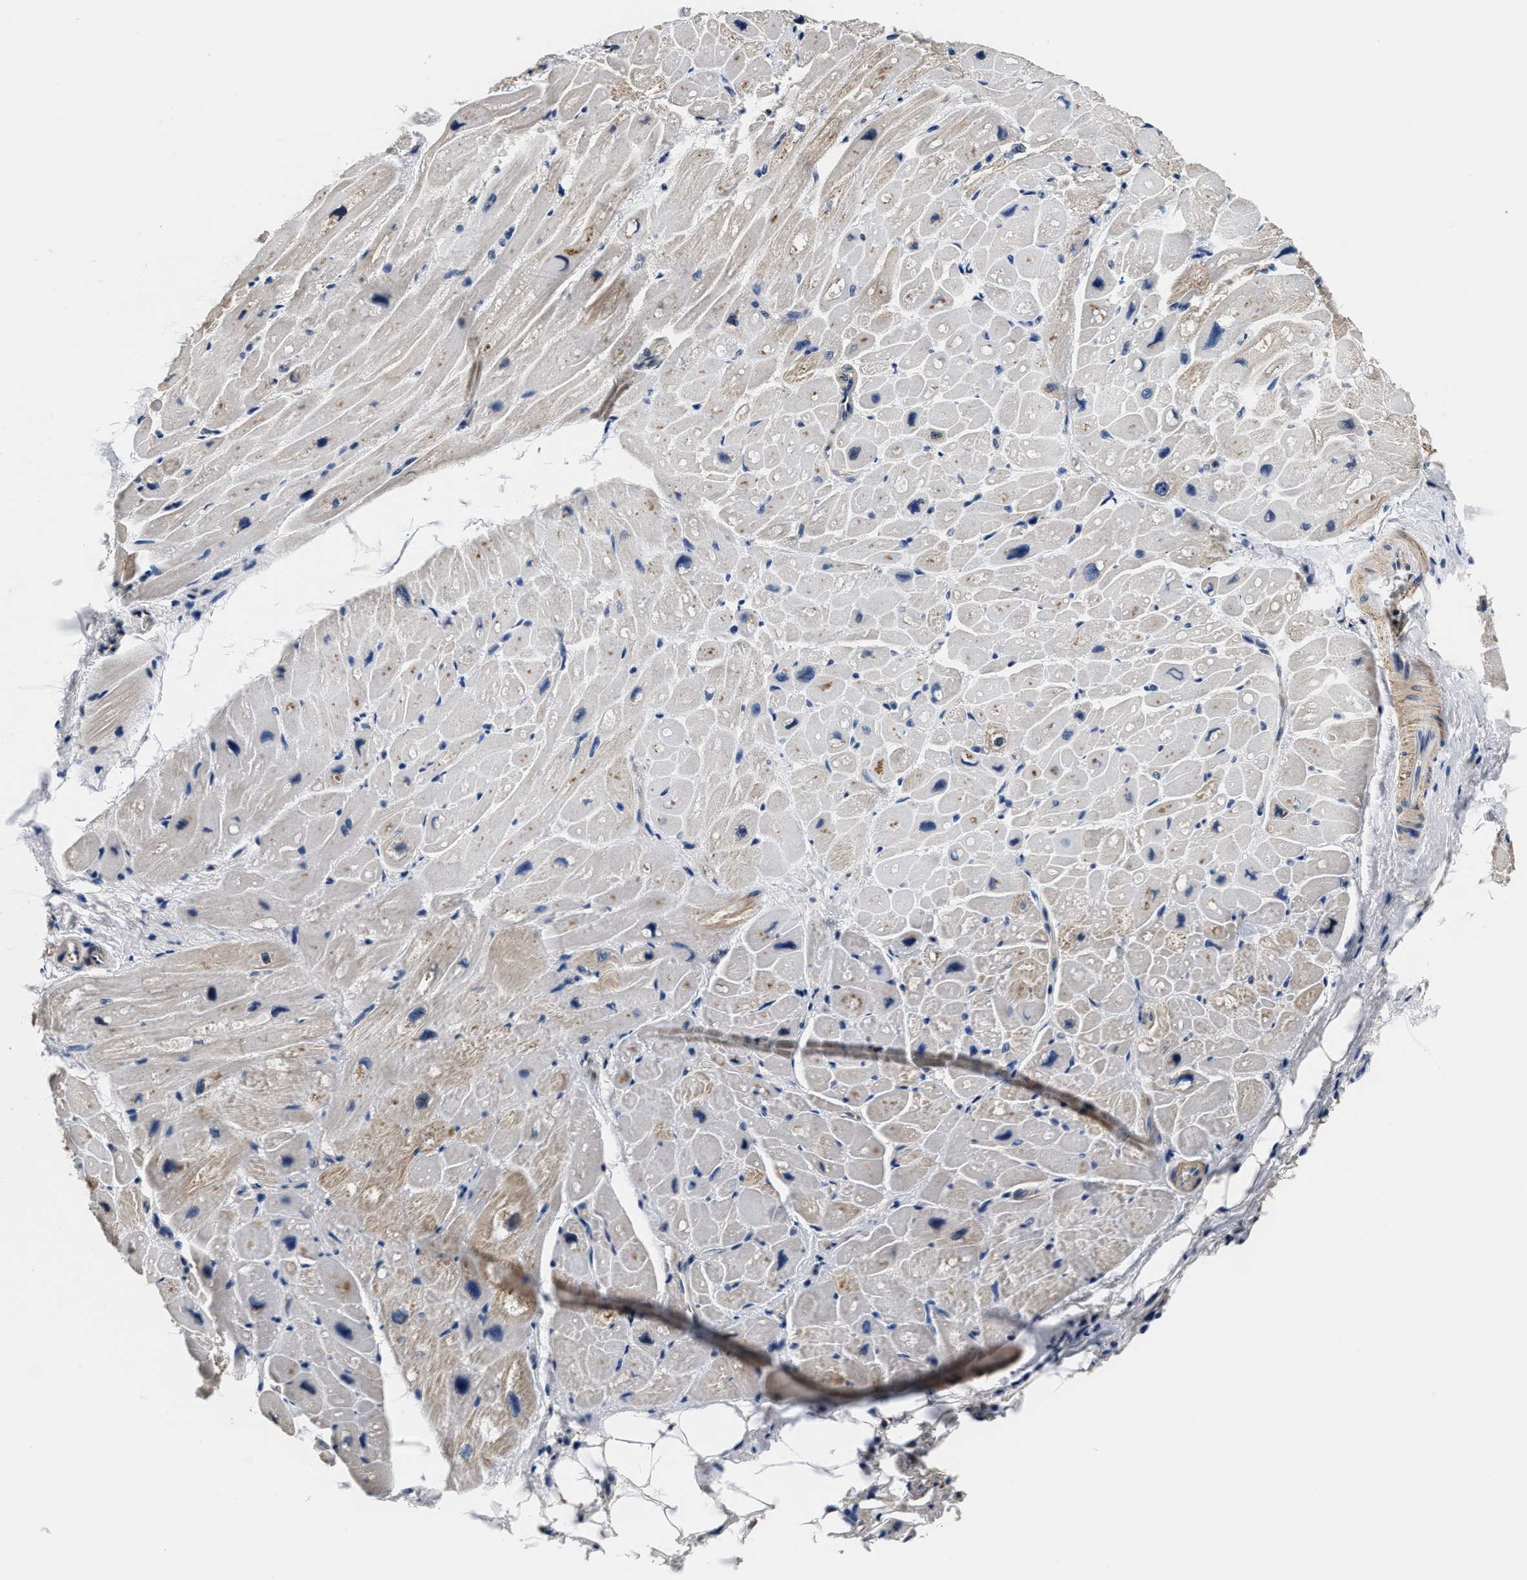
{"staining": {"intensity": "weak", "quantity": "<25%", "location": "cytoplasmic/membranous"}, "tissue": "heart muscle", "cell_type": "Cardiomyocytes", "image_type": "normal", "snomed": [{"axis": "morphology", "description": "Normal tissue, NOS"}, {"axis": "topography", "description": "Heart"}], "caption": "Cardiomyocytes show no significant protein staining in unremarkable heart muscle. Brightfield microscopy of IHC stained with DAB (brown) and hematoxylin (blue), captured at high magnification.", "gene": "ANKIB1", "patient": {"sex": "male", "age": 49}}